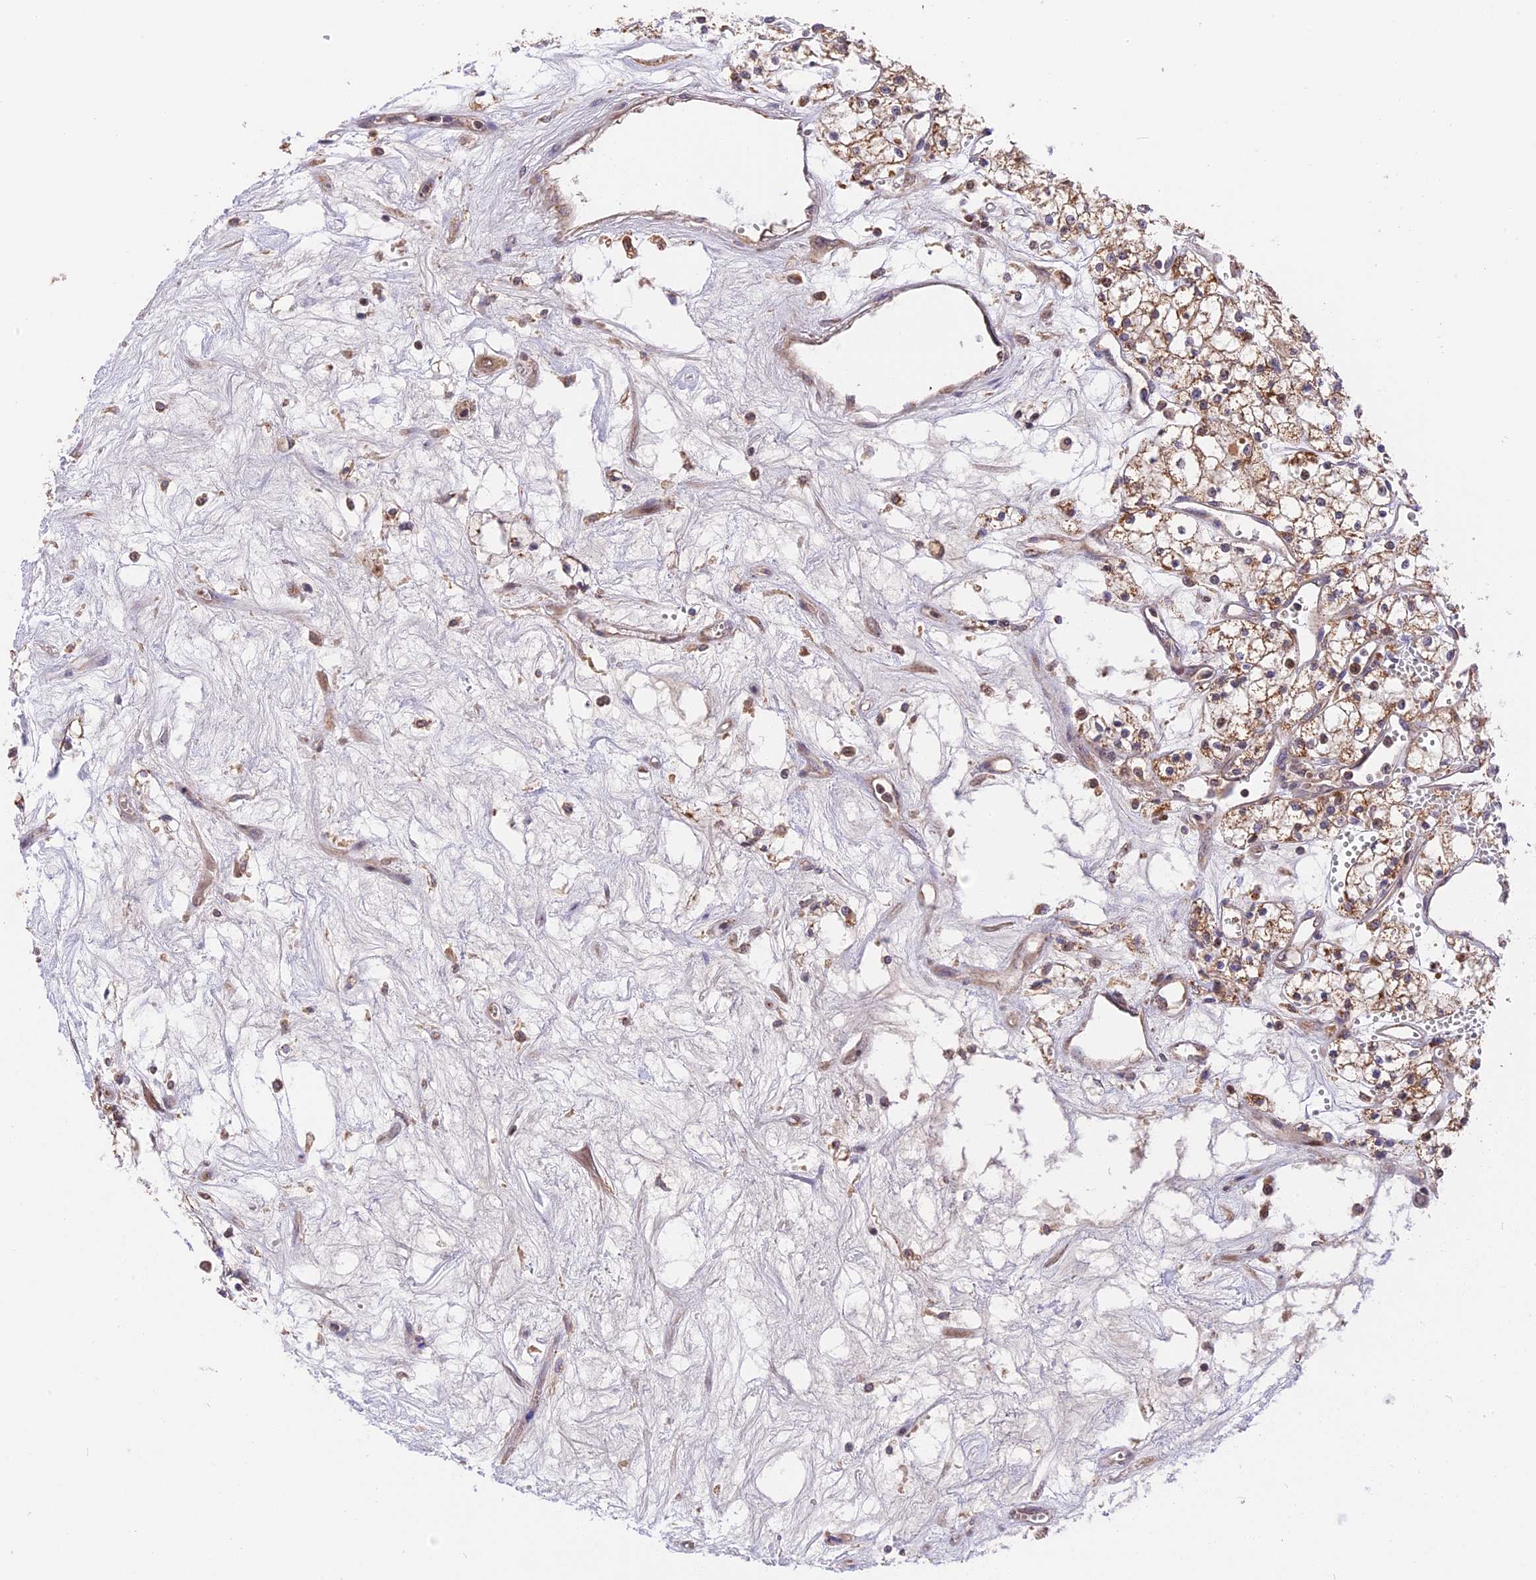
{"staining": {"intensity": "moderate", "quantity": ">75%", "location": "cytoplasmic/membranous"}, "tissue": "renal cancer", "cell_type": "Tumor cells", "image_type": "cancer", "snomed": [{"axis": "morphology", "description": "Adenocarcinoma, NOS"}, {"axis": "topography", "description": "Kidney"}], "caption": "A brown stain labels moderate cytoplasmic/membranous expression of a protein in human renal cancer tumor cells. The staining was performed using DAB to visualize the protein expression in brown, while the nuclei were stained in blue with hematoxylin (Magnification: 20x).", "gene": "RERGL", "patient": {"sex": "male", "age": 59}}